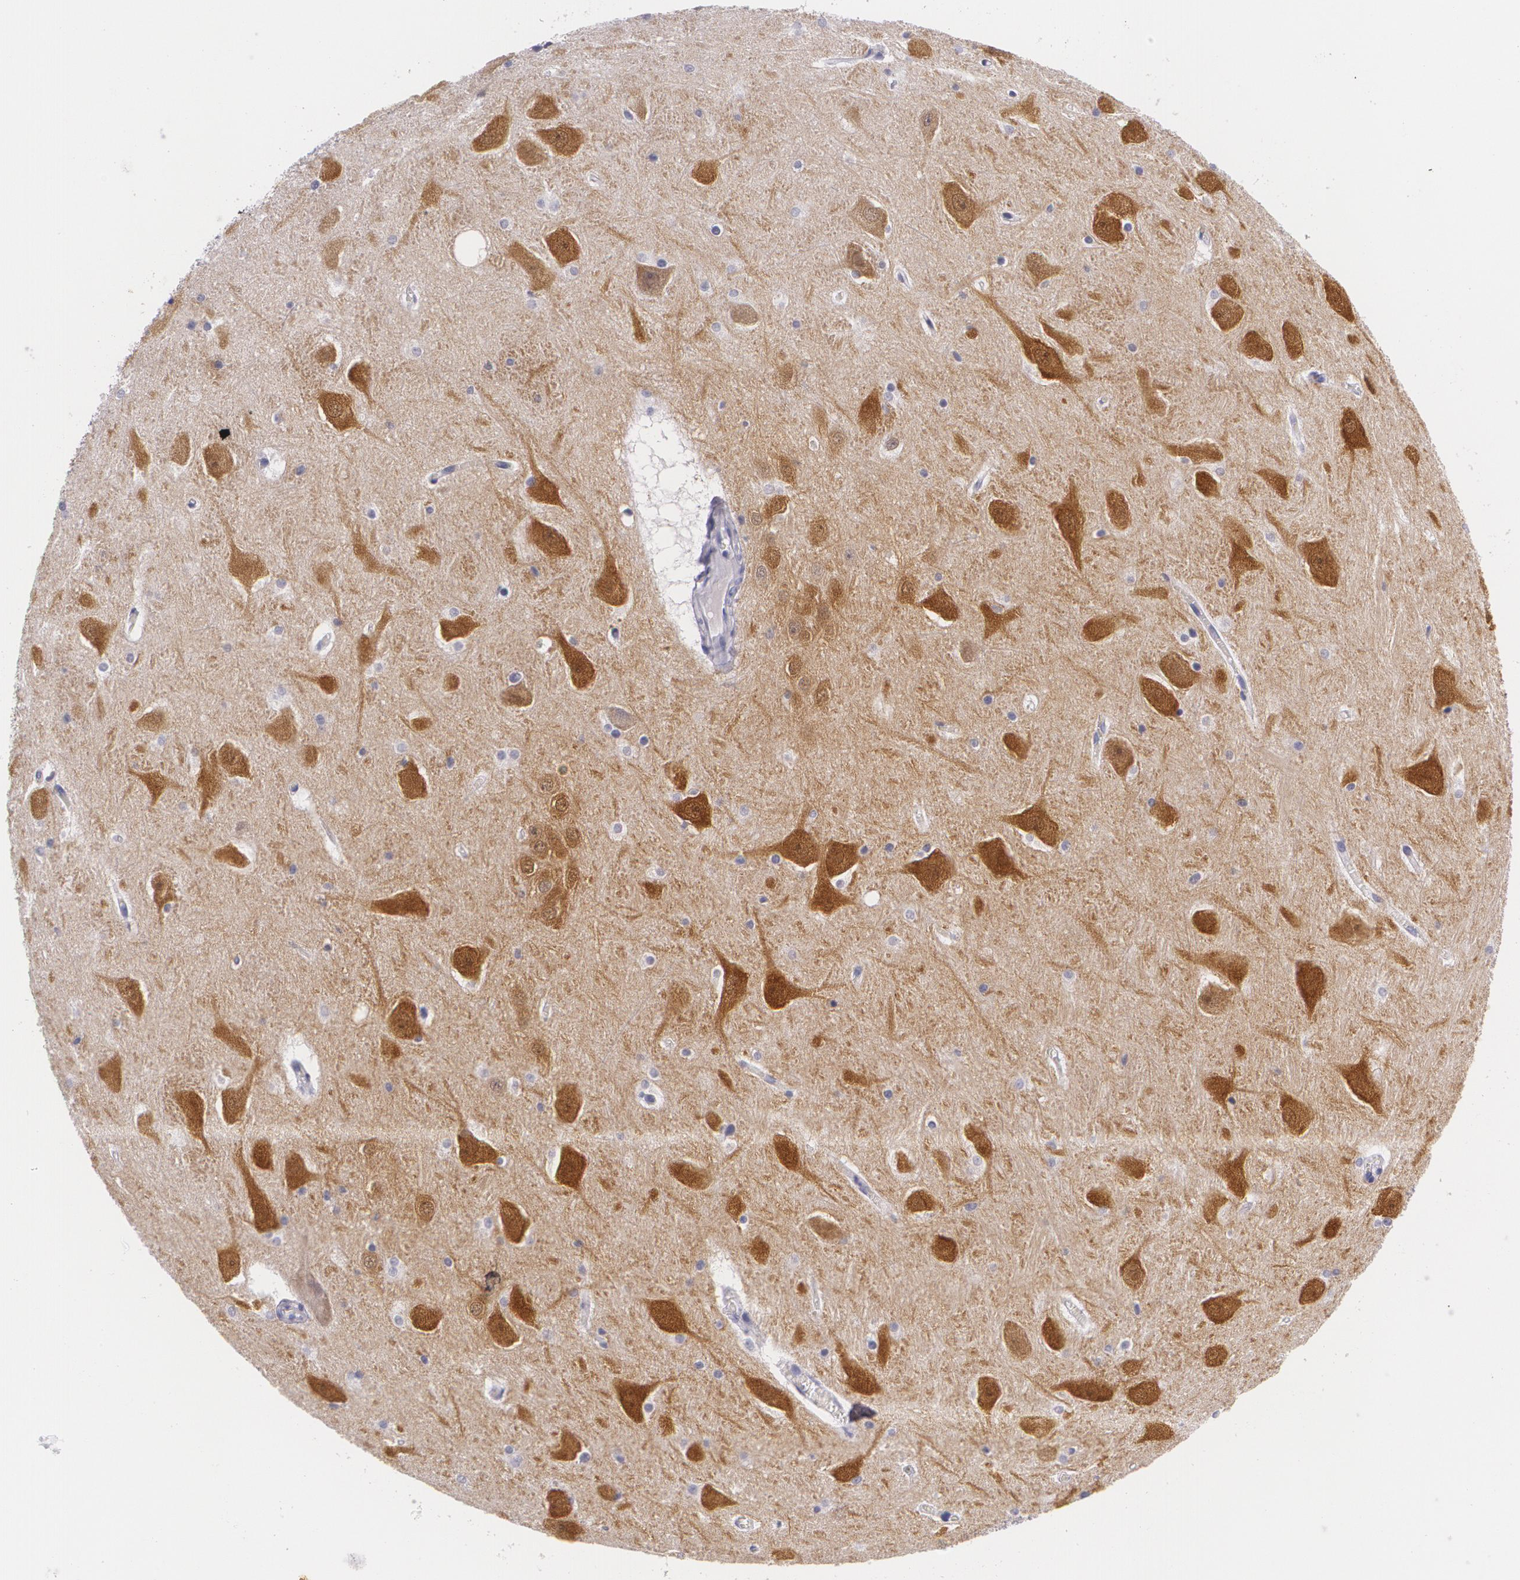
{"staining": {"intensity": "negative", "quantity": "none", "location": "none"}, "tissue": "hippocampus", "cell_type": "Glial cells", "image_type": "normal", "snomed": [{"axis": "morphology", "description": "Normal tissue, NOS"}, {"axis": "topography", "description": "Hippocampus"}], "caption": "The image shows no staining of glial cells in normal hippocampus. Nuclei are stained in blue.", "gene": "DLG4", "patient": {"sex": "male", "age": 45}}